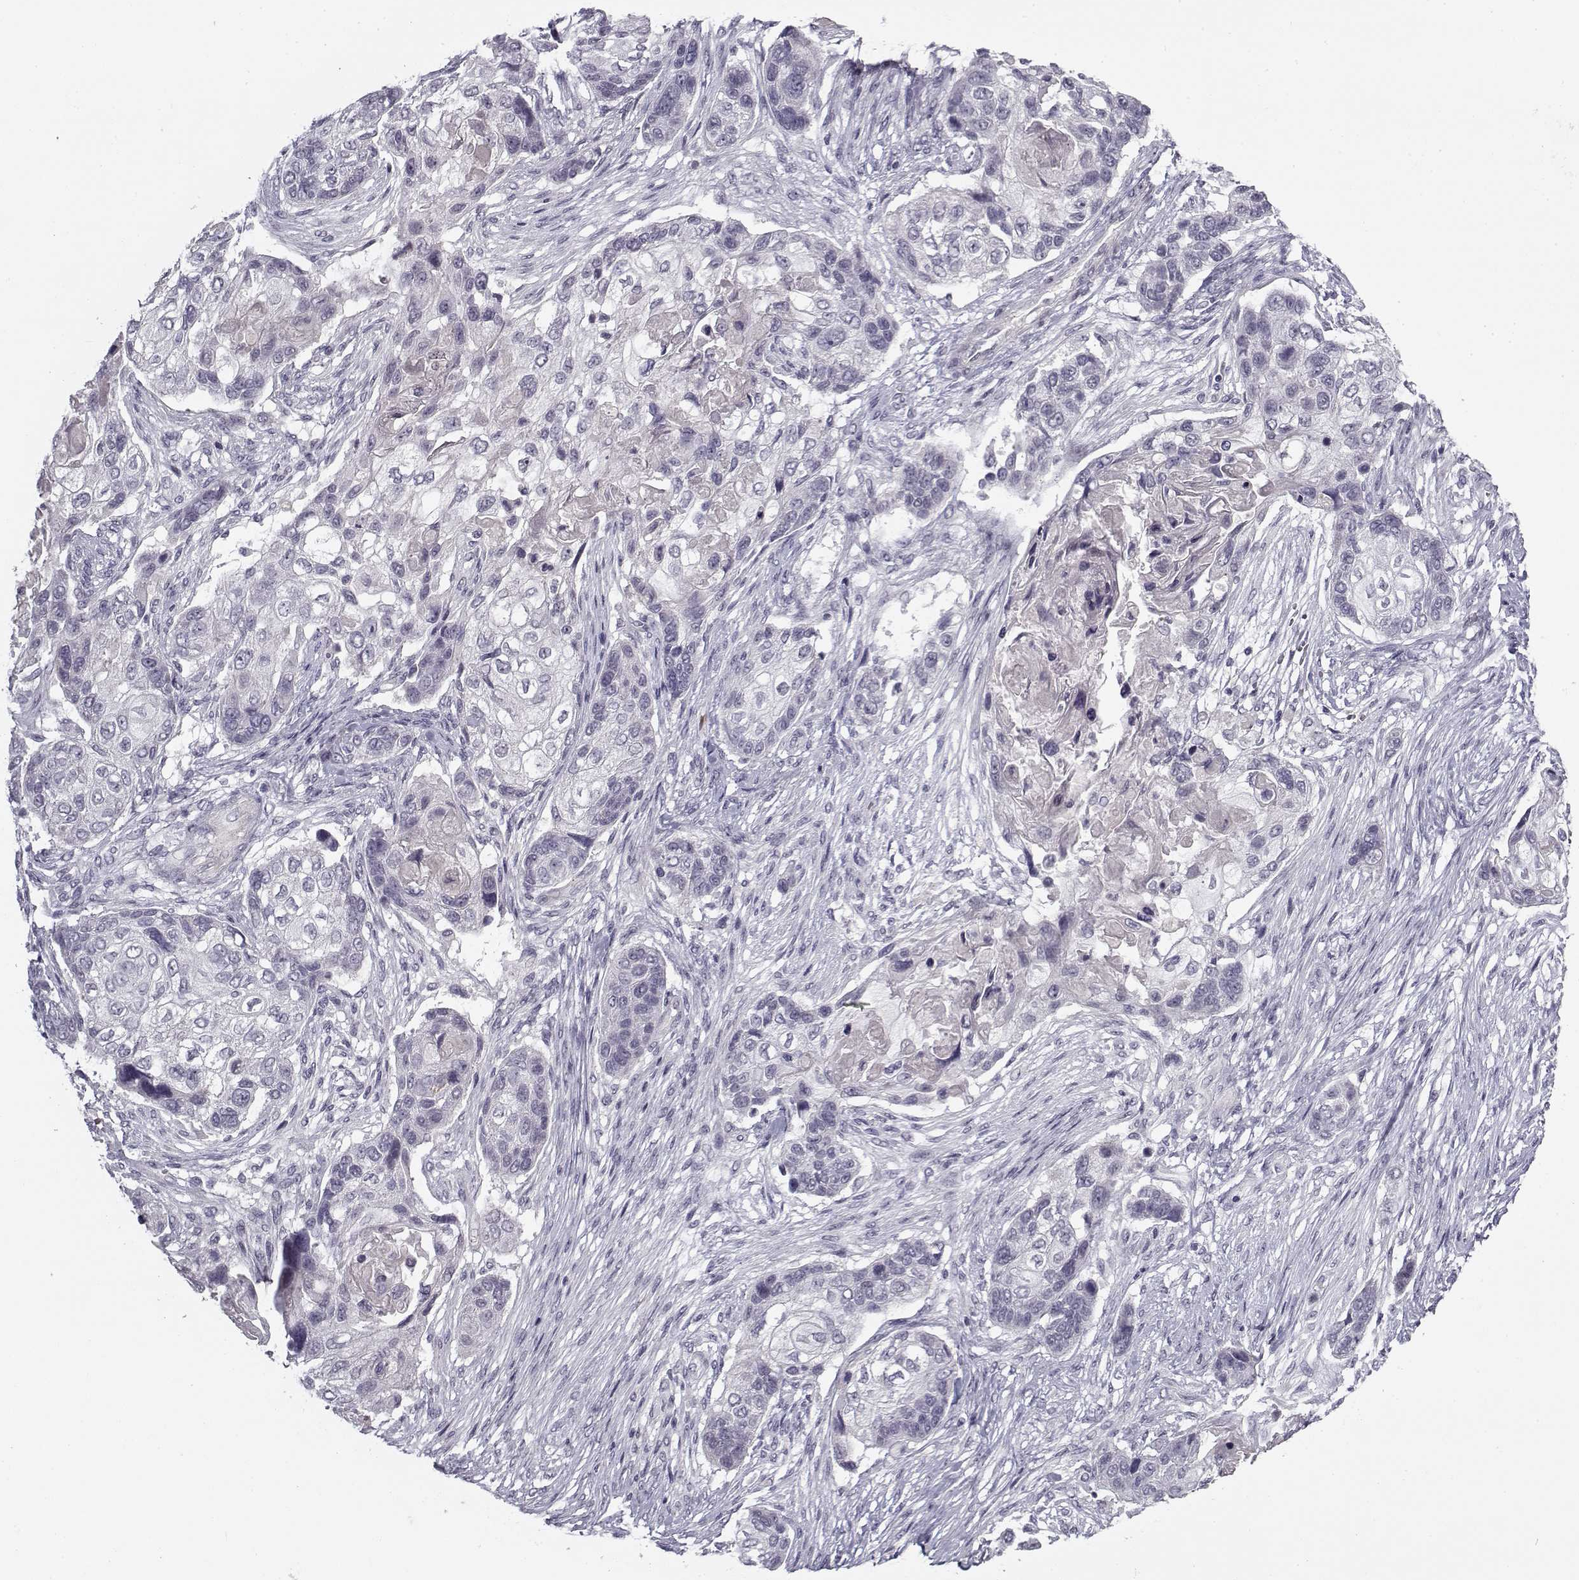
{"staining": {"intensity": "negative", "quantity": "none", "location": "none"}, "tissue": "lung cancer", "cell_type": "Tumor cells", "image_type": "cancer", "snomed": [{"axis": "morphology", "description": "Squamous cell carcinoma, NOS"}, {"axis": "topography", "description": "Lung"}], "caption": "Protein analysis of squamous cell carcinoma (lung) shows no significant staining in tumor cells. (DAB (3,3'-diaminobenzidine) immunohistochemistry (IHC) with hematoxylin counter stain).", "gene": "SNCA", "patient": {"sex": "male", "age": 69}}